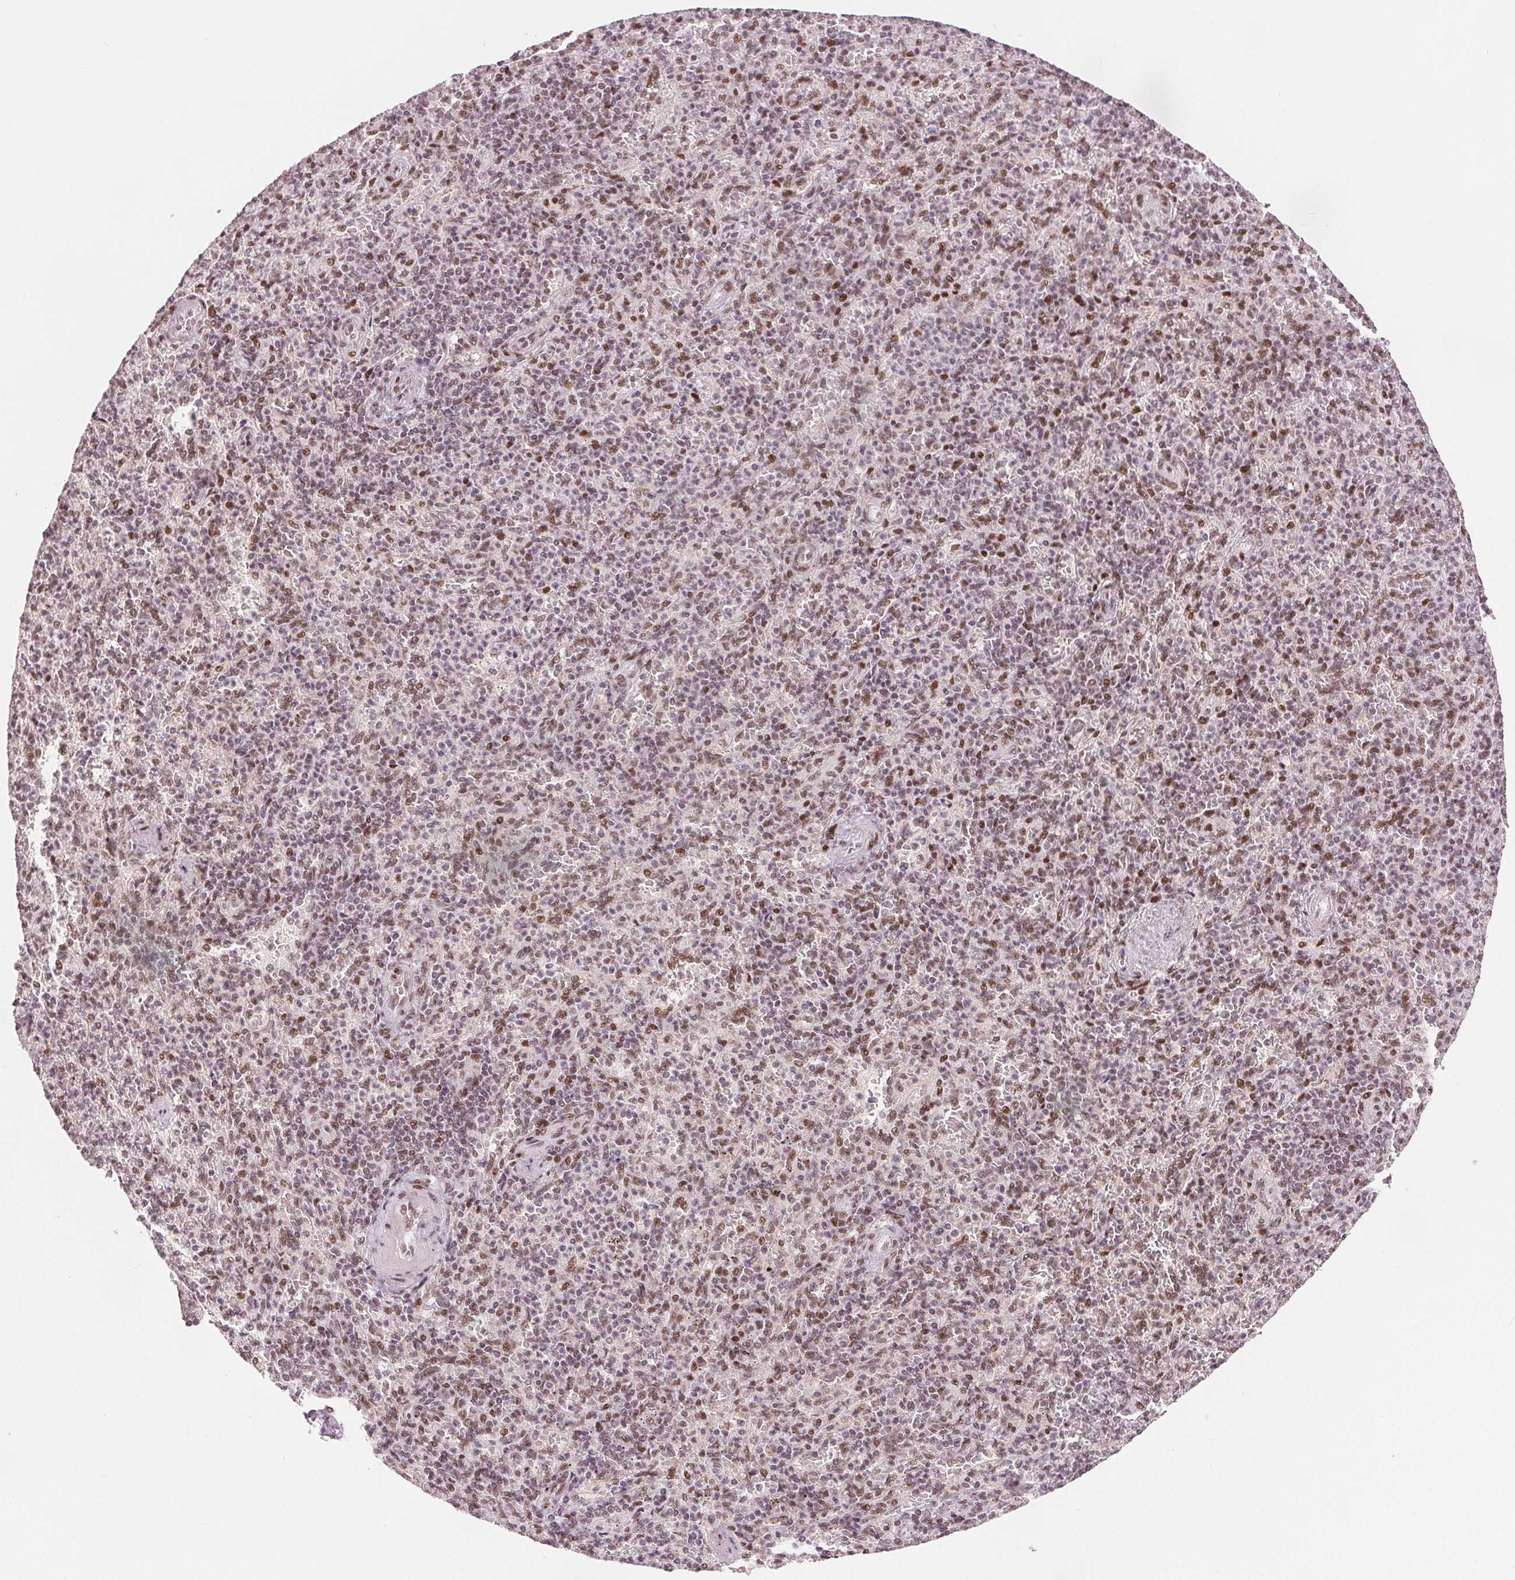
{"staining": {"intensity": "moderate", "quantity": ">75%", "location": "nuclear"}, "tissue": "spleen", "cell_type": "Cells in red pulp", "image_type": "normal", "snomed": [{"axis": "morphology", "description": "Normal tissue, NOS"}, {"axis": "topography", "description": "Spleen"}], "caption": "The image exhibits a brown stain indicating the presence of a protein in the nuclear of cells in red pulp in spleen. The protein is stained brown, and the nuclei are stained in blue (DAB (3,3'-diaminobenzidine) IHC with brightfield microscopy, high magnification).", "gene": "ZNF703", "patient": {"sex": "female", "age": 74}}